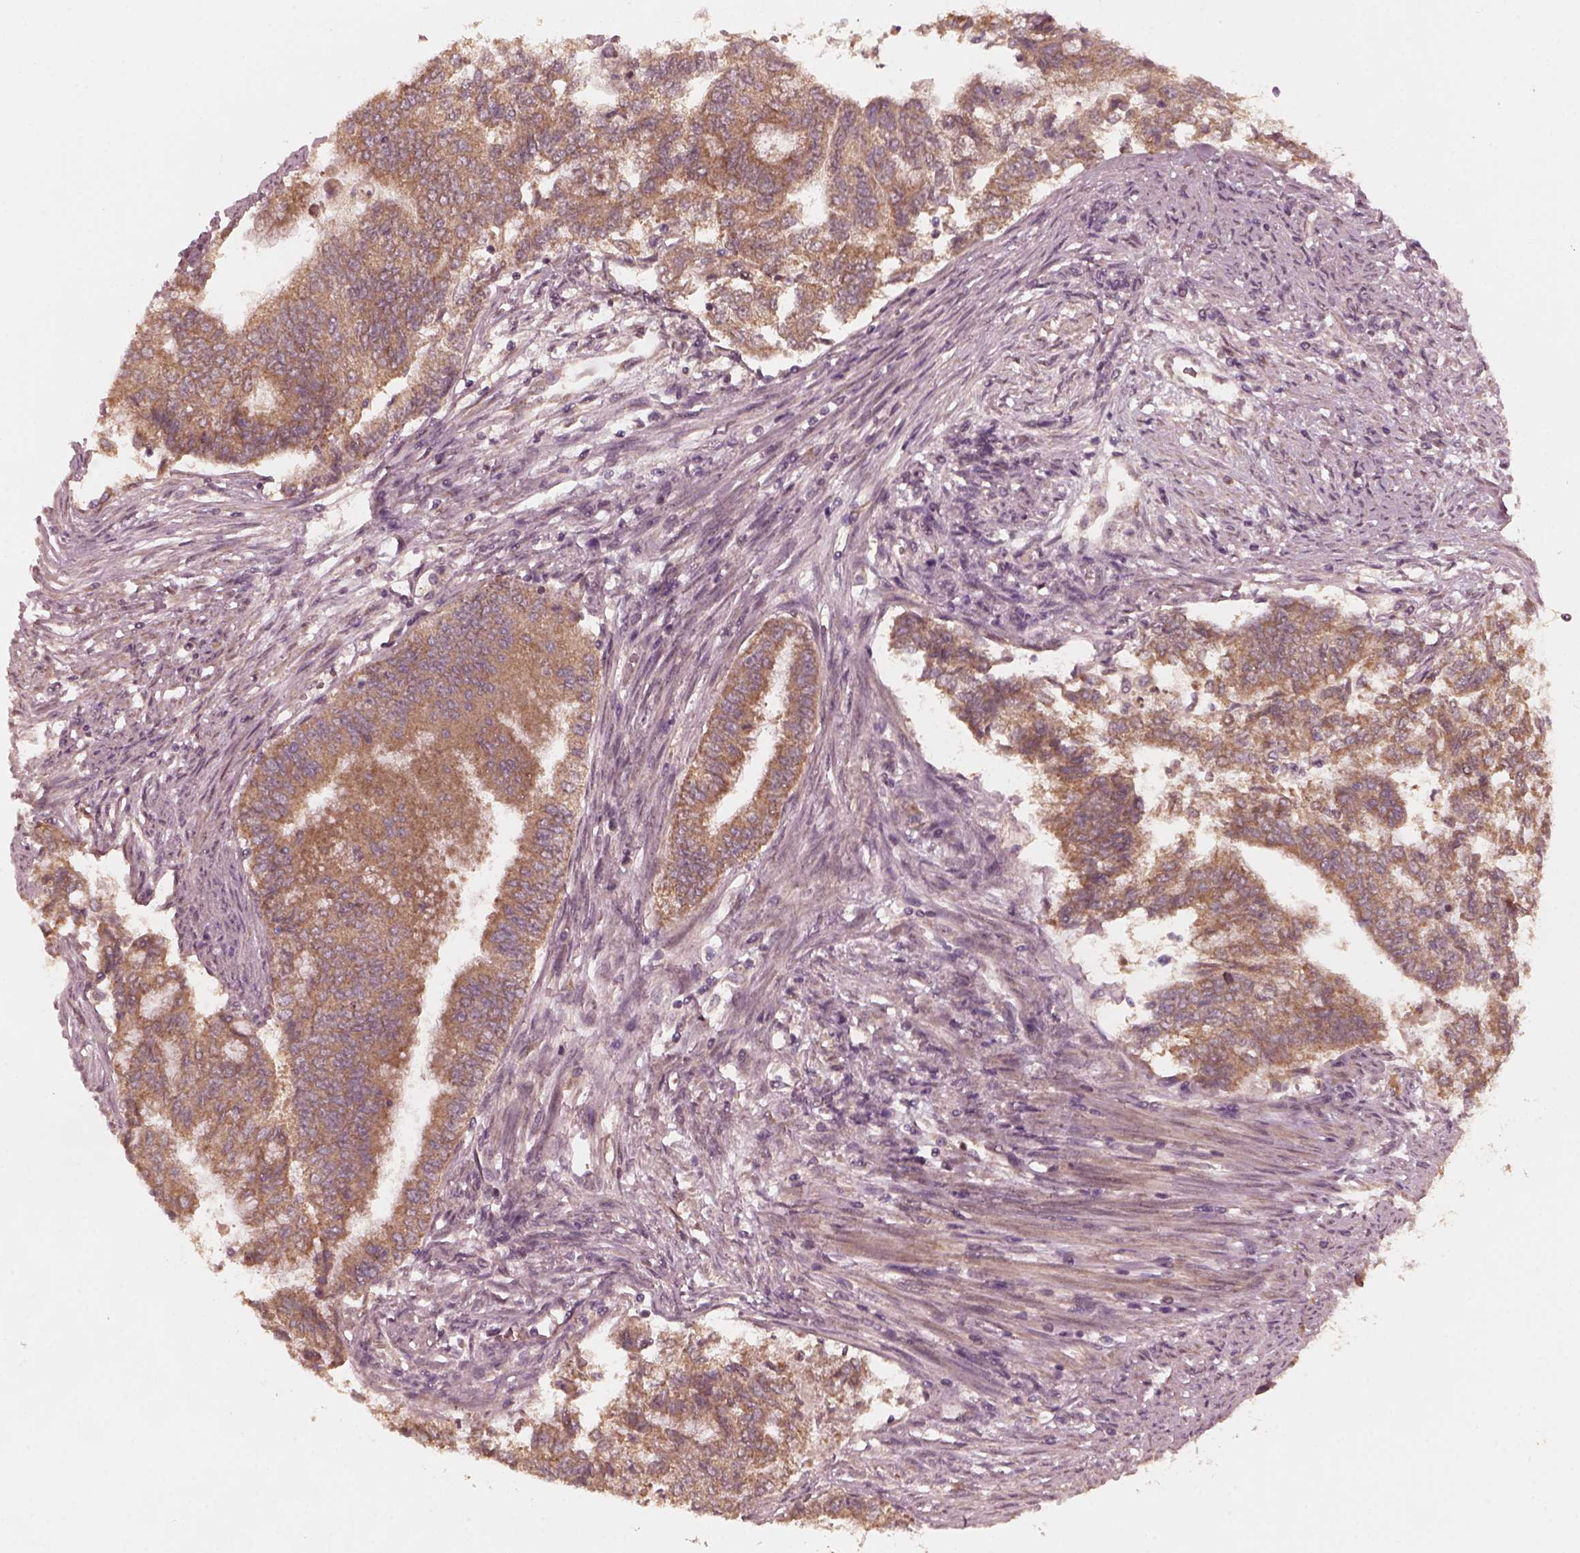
{"staining": {"intensity": "moderate", "quantity": "25%-75%", "location": "cytoplasmic/membranous"}, "tissue": "endometrial cancer", "cell_type": "Tumor cells", "image_type": "cancer", "snomed": [{"axis": "morphology", "description": "Adenocarcinoma, NOS"}, {"axis": "topography", "description": "Endometrium"}], "caption": "A high-resolution image shows immunohistochemistry (IHC) staining of endometrial adenocarcinoma, which reveals moderate cytoplasmic/membranous positivity in about 25%-75% of tumor cells.", "gene": "FAF2", "patient": {"sex": "female", "age": 65}}